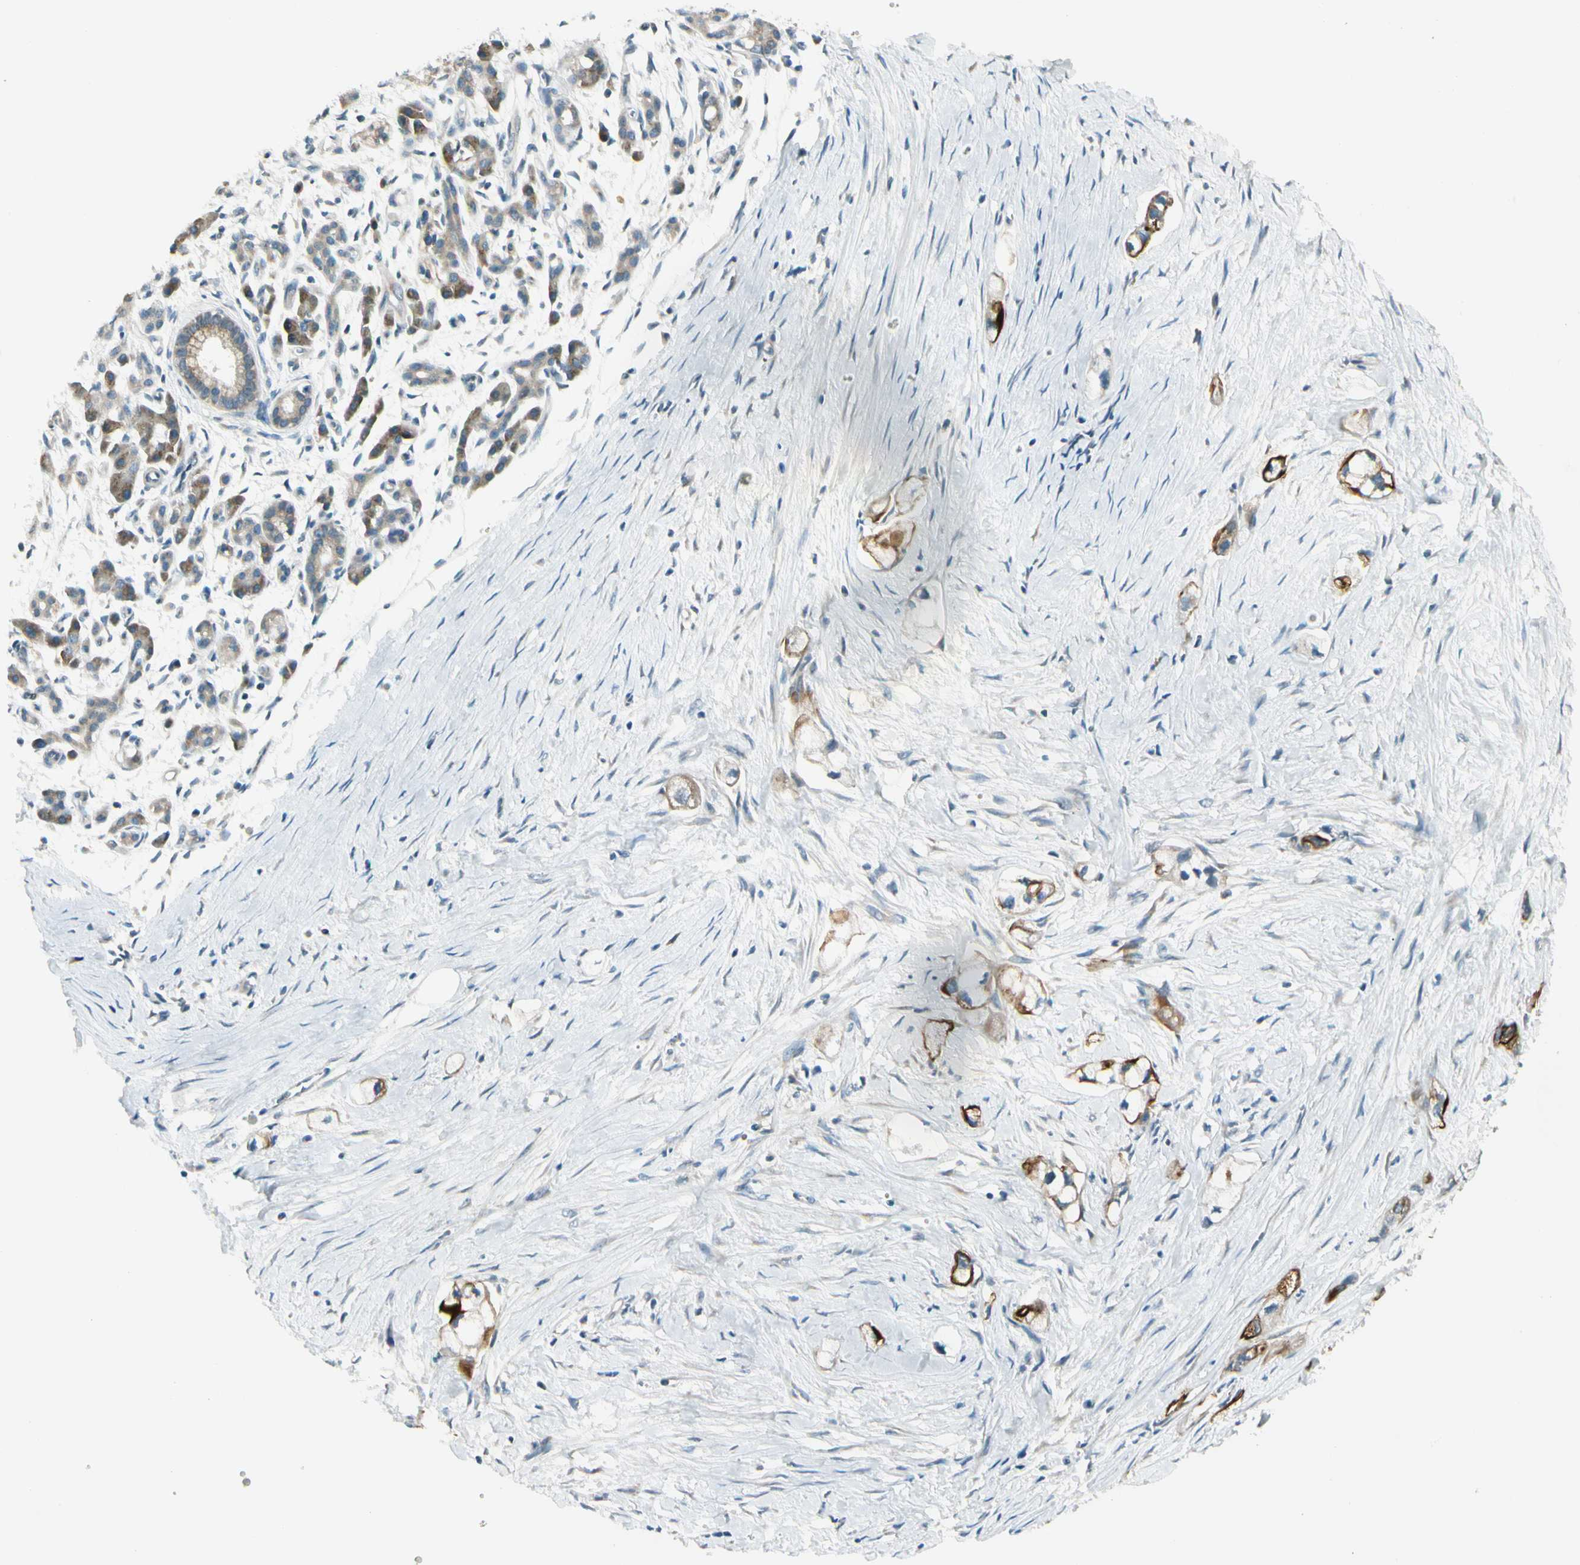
{"staining": {"intensity": "strong", "quantity": ">75%", "location": "cytoplasmic/membranous"}, "tissue": "pancreatic cancer", "cell_type": "Tumor cells", "image_type": "cancer", "snomed": [{"axis": "morphology", "description": "Adenocarcinoma, NOS"}, {"axis": "topography", "description": "Pancreas"}], "caption": "About >75% of tumor cells in human adenocarcinoma (pancreatic) exhibit strong cytoplasmic/membranous protein staining as visualized by brown immunohistochemical staining.", "gene": "BNIP1", "patient": {"sex": "male", "age": 74}}